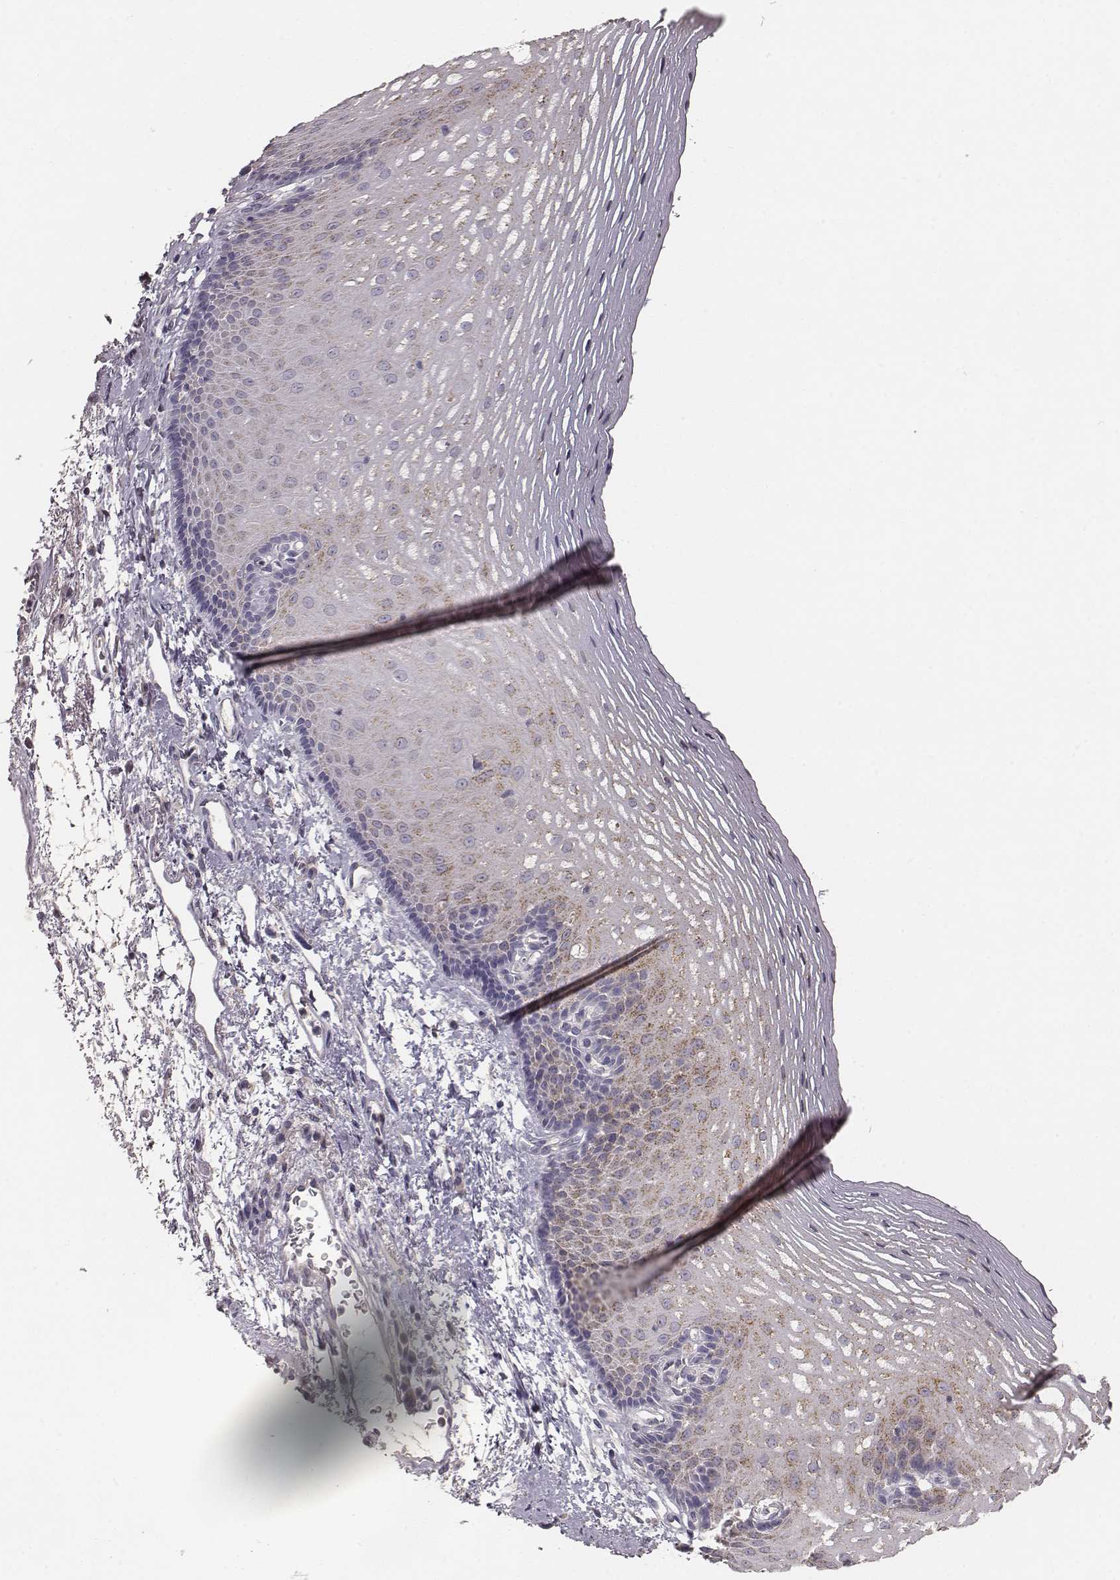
{"staining": {"intensity": "weak", "quantity": "<25%", "location": "cytoplasmic/membranous"}, "tissue": "esophagus", "cell_type": "Squamous epithelial cells", "image_type": "normal", "snomed": [{"axis": "morphology", "description": "Normal tissue, NOS"}, {"axis": "topography", "description": "Esophagus"}], "caption": "Immunohistochemistry (IHC) micrograph of unremarkable human esophagus stained for a protein (brown), which demonstrates no positivity in squamous epithelial cells.", "gene": "ABCD3", "patient": {"sex": "male", "age": 76}}